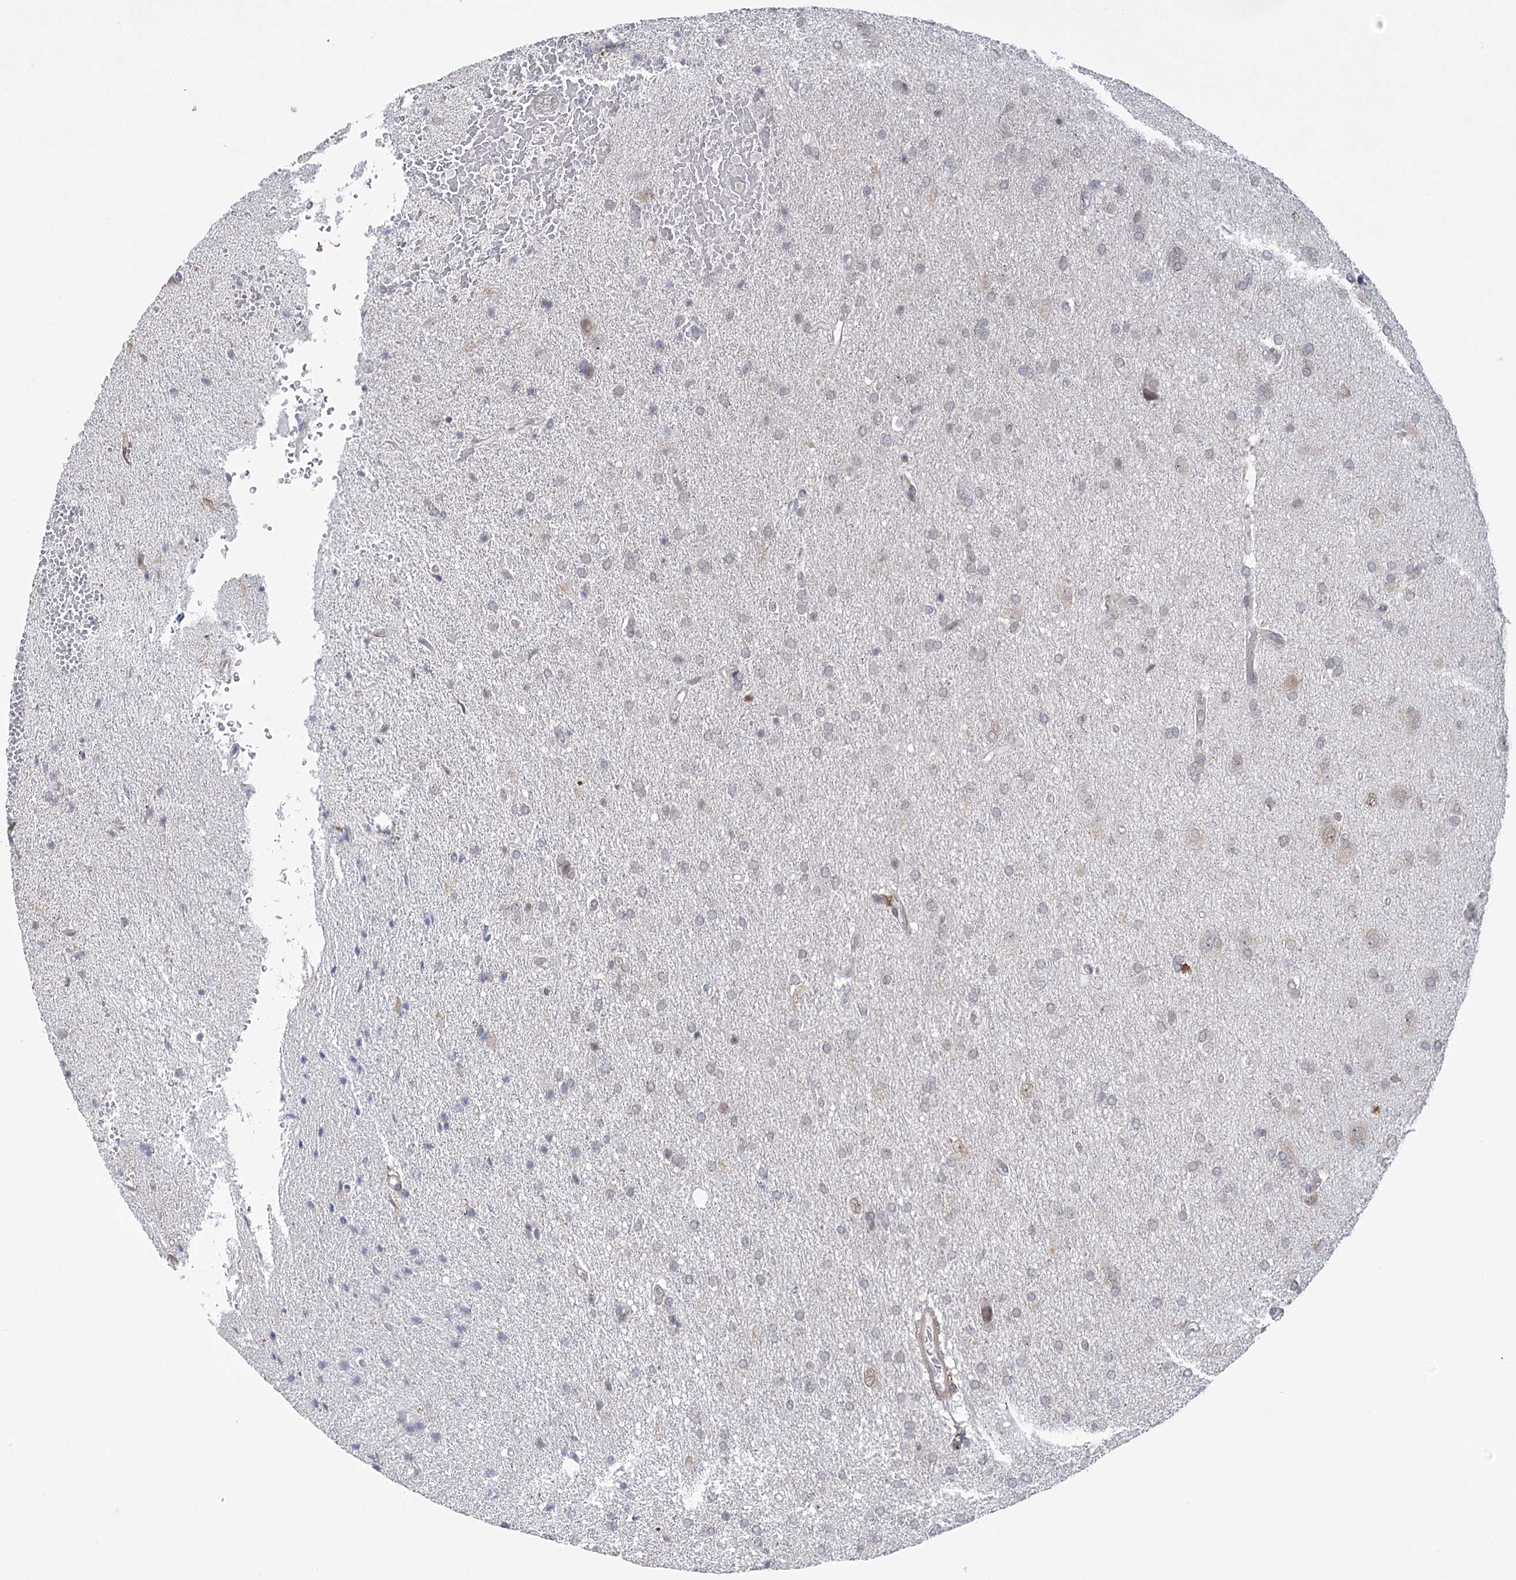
{"staining": {"intensity": "negative", "quantity": "none", "location": "none"}, "tissue": "glioma", "cell_type": "Tumor cells", "image_type": "cancer", "snomed": [{"axis": "morphology", "description": "Glioma, malignant, High grade"}, {"axis": "topography", "description": "Brain"}], "caption": "Immunohistochemistry of malignant glioma (high-grade) shows no positivity in tumor cells. Nuclei are stained in blue.", "gene": "MED28", "patient": {"sex": "male", "age": 72}}